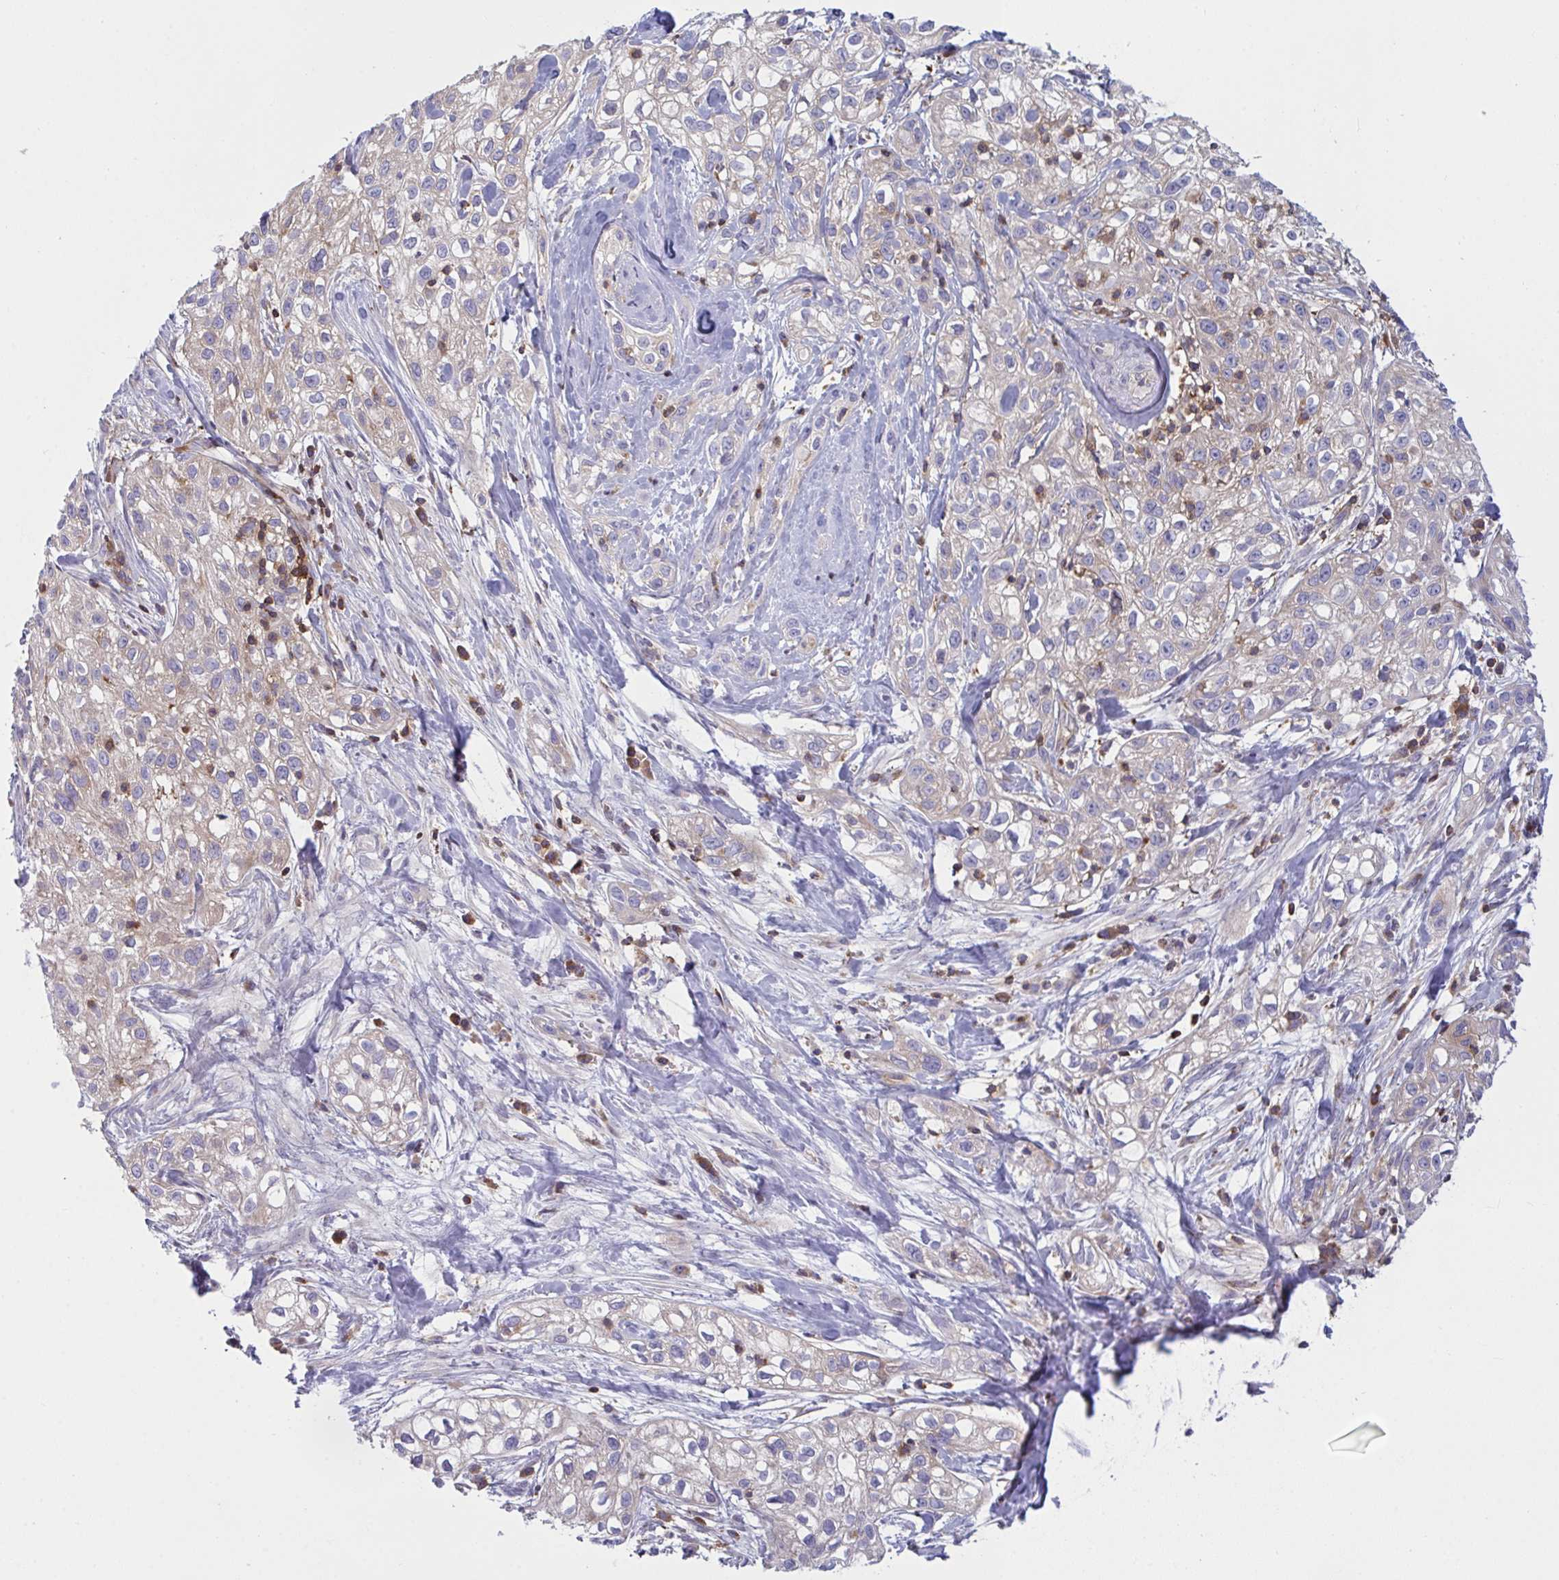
{"staining": {"intensity": "negative", "quantity": "none", "location": "none"}, "tissue": "skin cancer", "cell_type": "Tumor cells", "image_type": "cancer", "snomed": [{"axis": "morphology", "description": "Squamous cell carcinoma, NOS"}, {"axis": "topography", "description": "Skin"}], "caption": "An image of human skin squamous cell carcinoma is negative for staining in tumor cells.", "gene": "TSC22D3", "patient": {"sex": "male", "age": 82}}